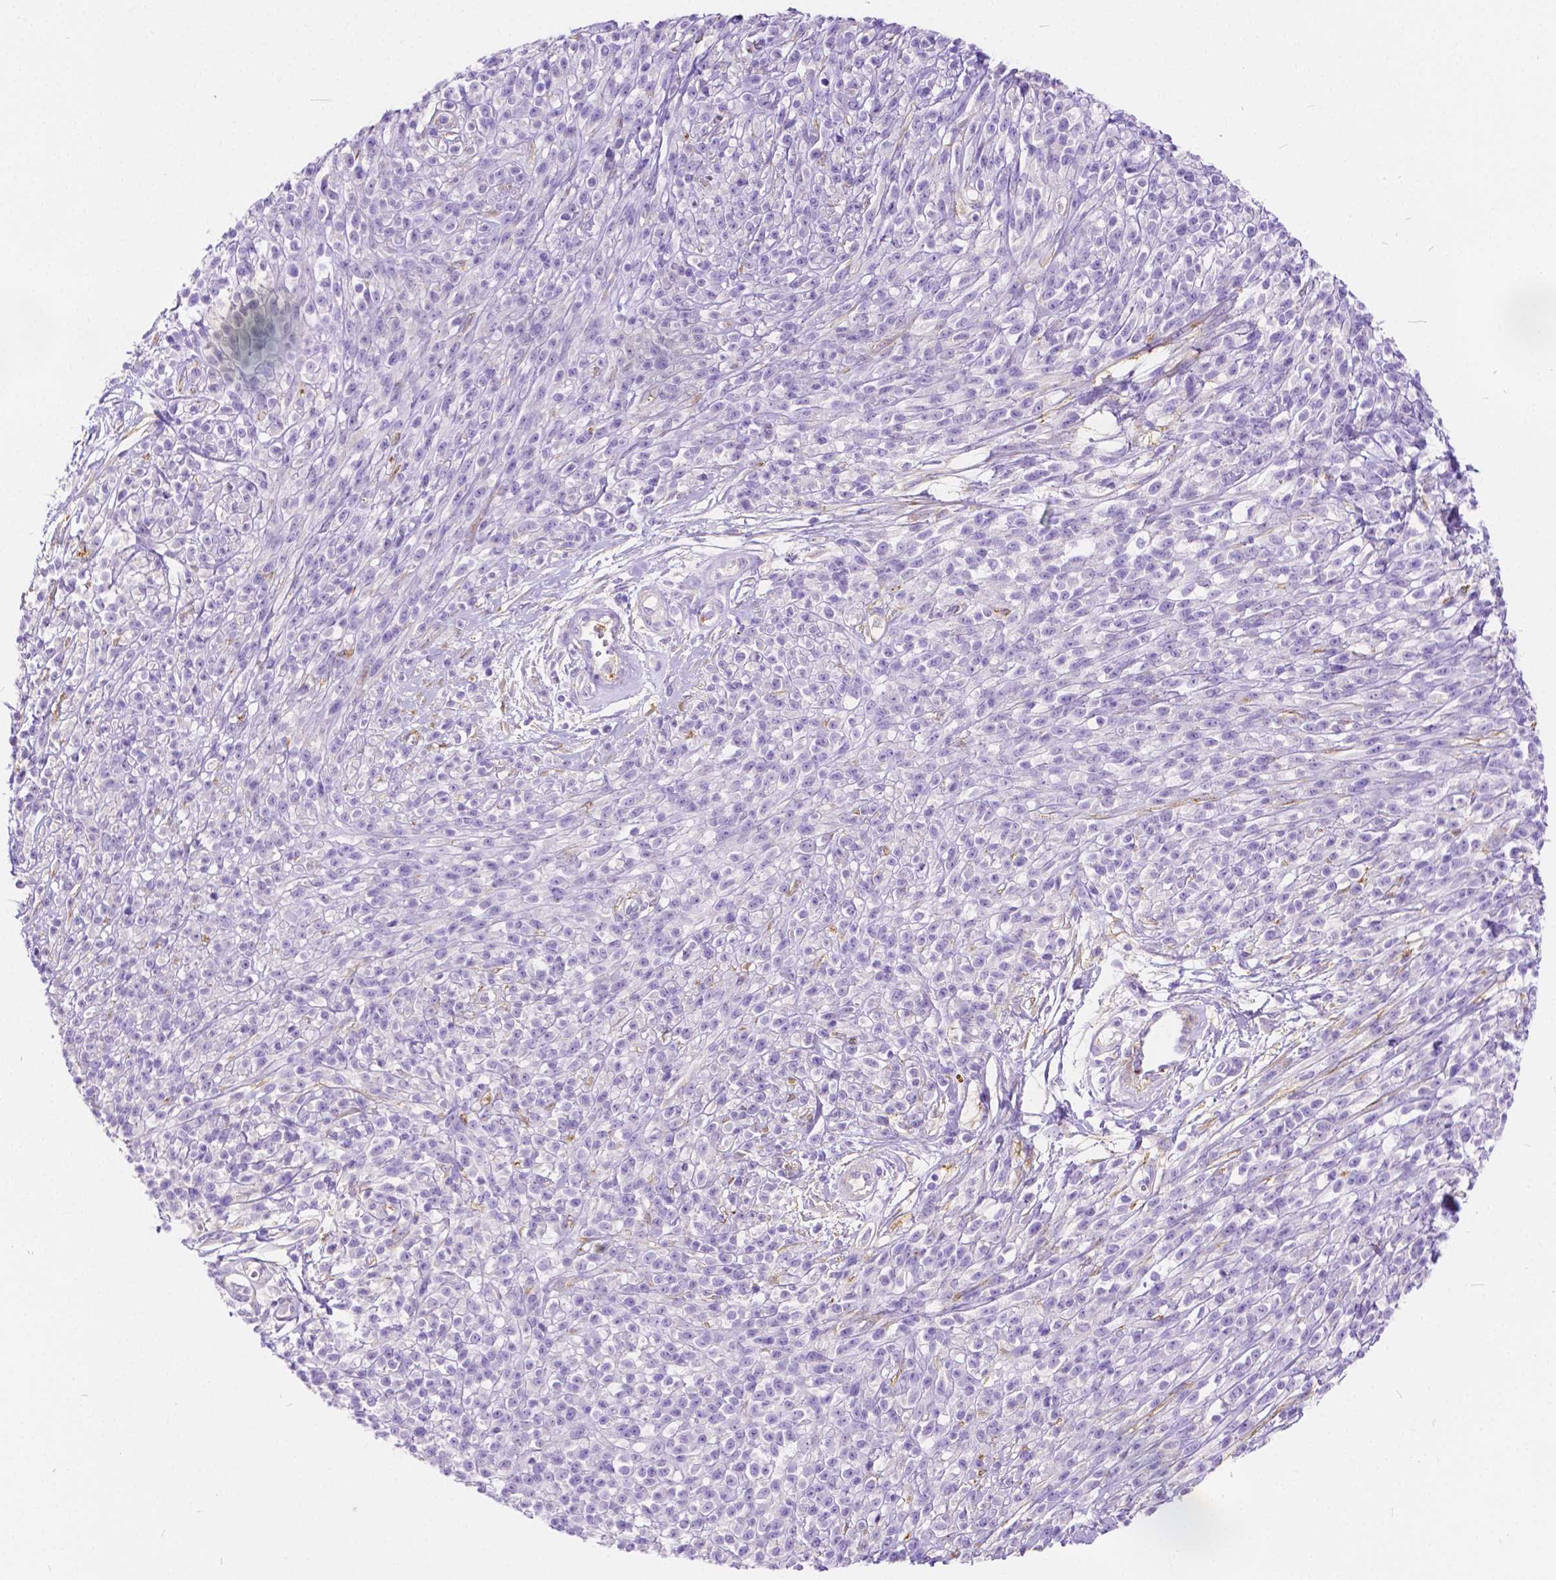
{"staining": {"intensity": "negative", "quantity": "none", "location": "none"}, "tissue": "melanoma", "cell_type": "Tumor cells", "image_type": "cancer", "snomed": [{"axis": "morphology", "description": "Malignant melanoma, NOS"}, {"axis": "topography", "description": "Skin"}, {"axis": "topography", "description": "Skin of trunk"}], "caption": "An image of melanoma stained for a protein reveals no brown staining in tumor cells.", "gene": "CHRM1", "patient": {"sex": "male", "age": 74}}